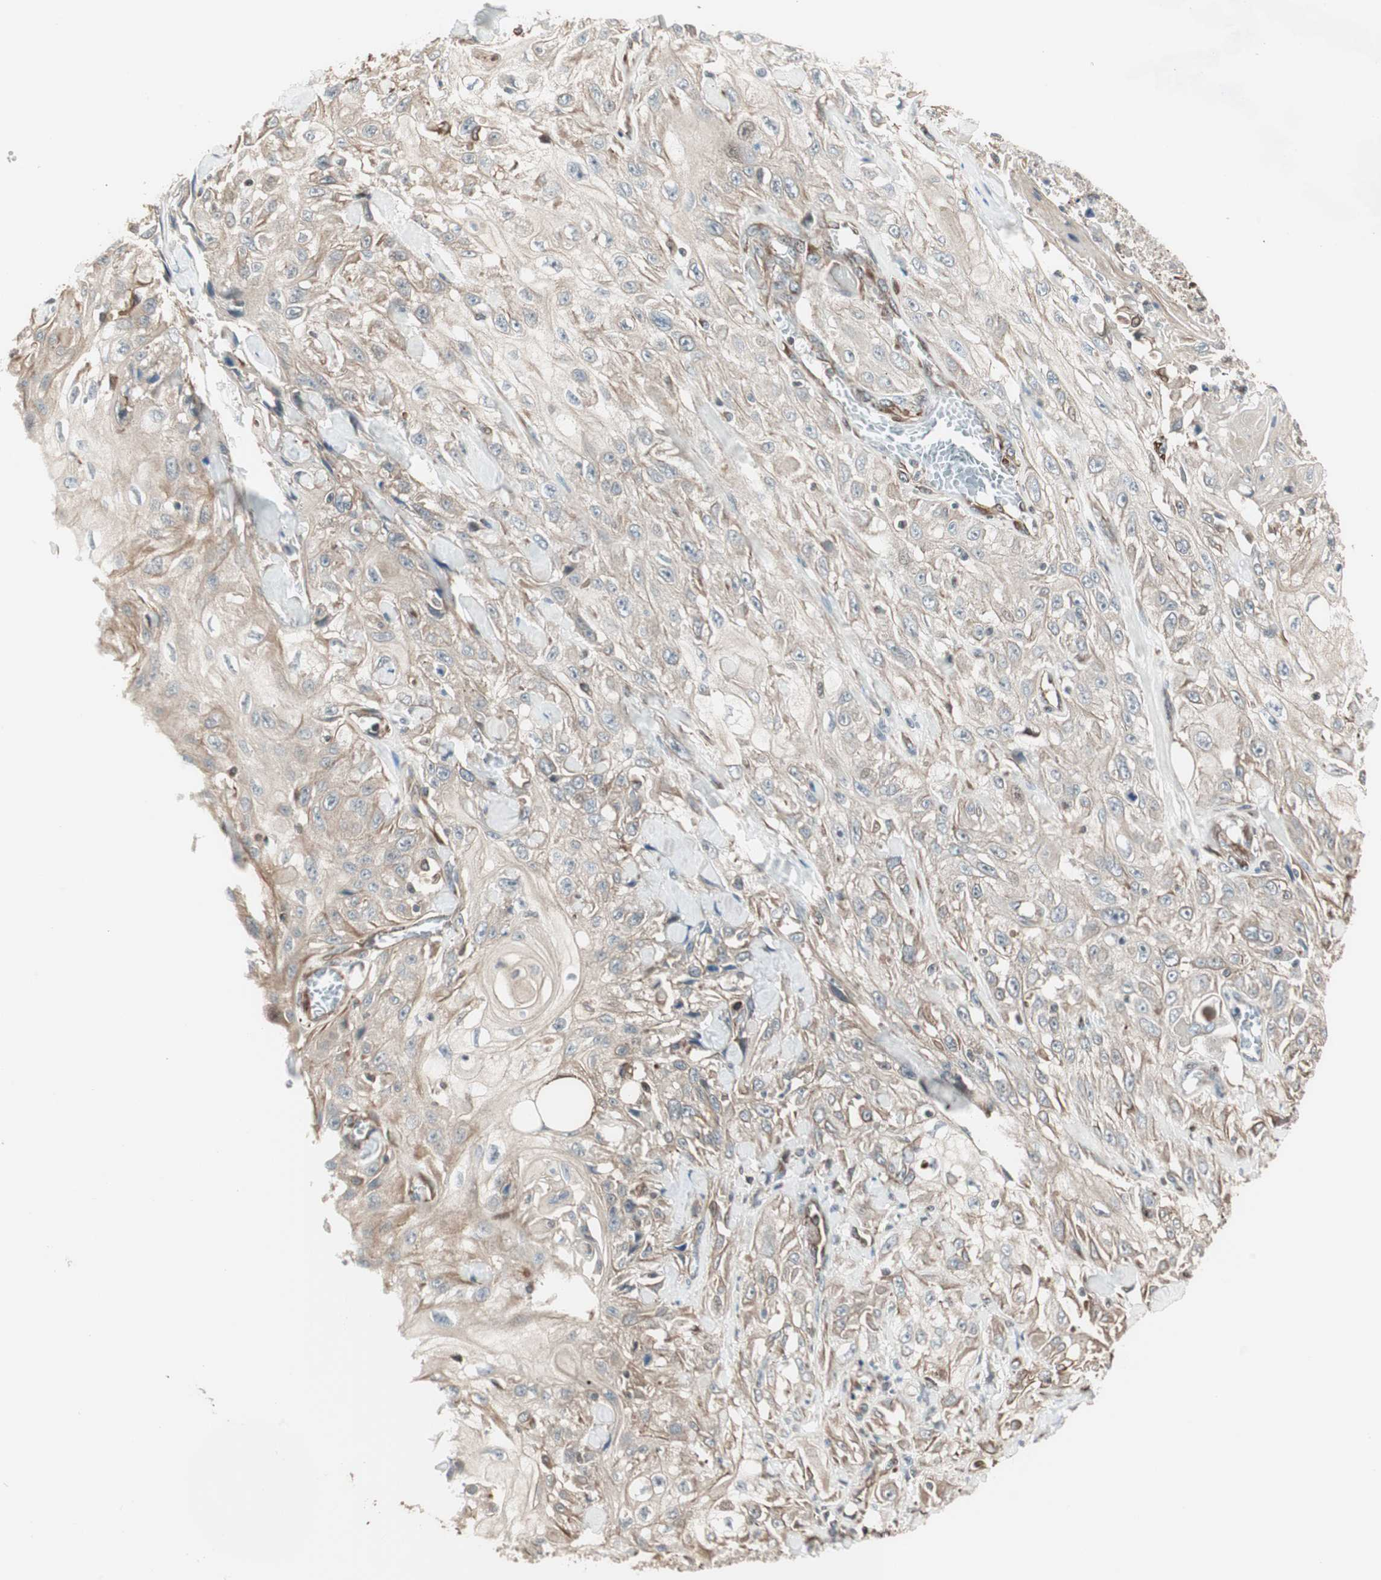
{"staining": {"intensity": "weak", "quantity": "25%-75%", "location": "cytoplasmic/membranous"}, "tissue": "skin cancer", "cell_type": "Tumor cells", "image_type": "cancer", "snomed": [{"axis": "morphology", "description": "Squamous cell carcinoma, NOS"}, {"axis": "morphology", "description": "Squamous cell carcinoma, metastatic, NOS"}, {"axis": "topography", "description": "Skin"}, {"axis": "topography", "description": "Lymph node"}], "caption": "DAB immunohistochemical staining of skin metastatic squamous cell carcinoma exhibits weak cytoplasmic/membranous protein staining in approximately 25%-75% of tumor cells.", "gene": "MAD2L2", "patient": {"sex": "male", "age": 75}}